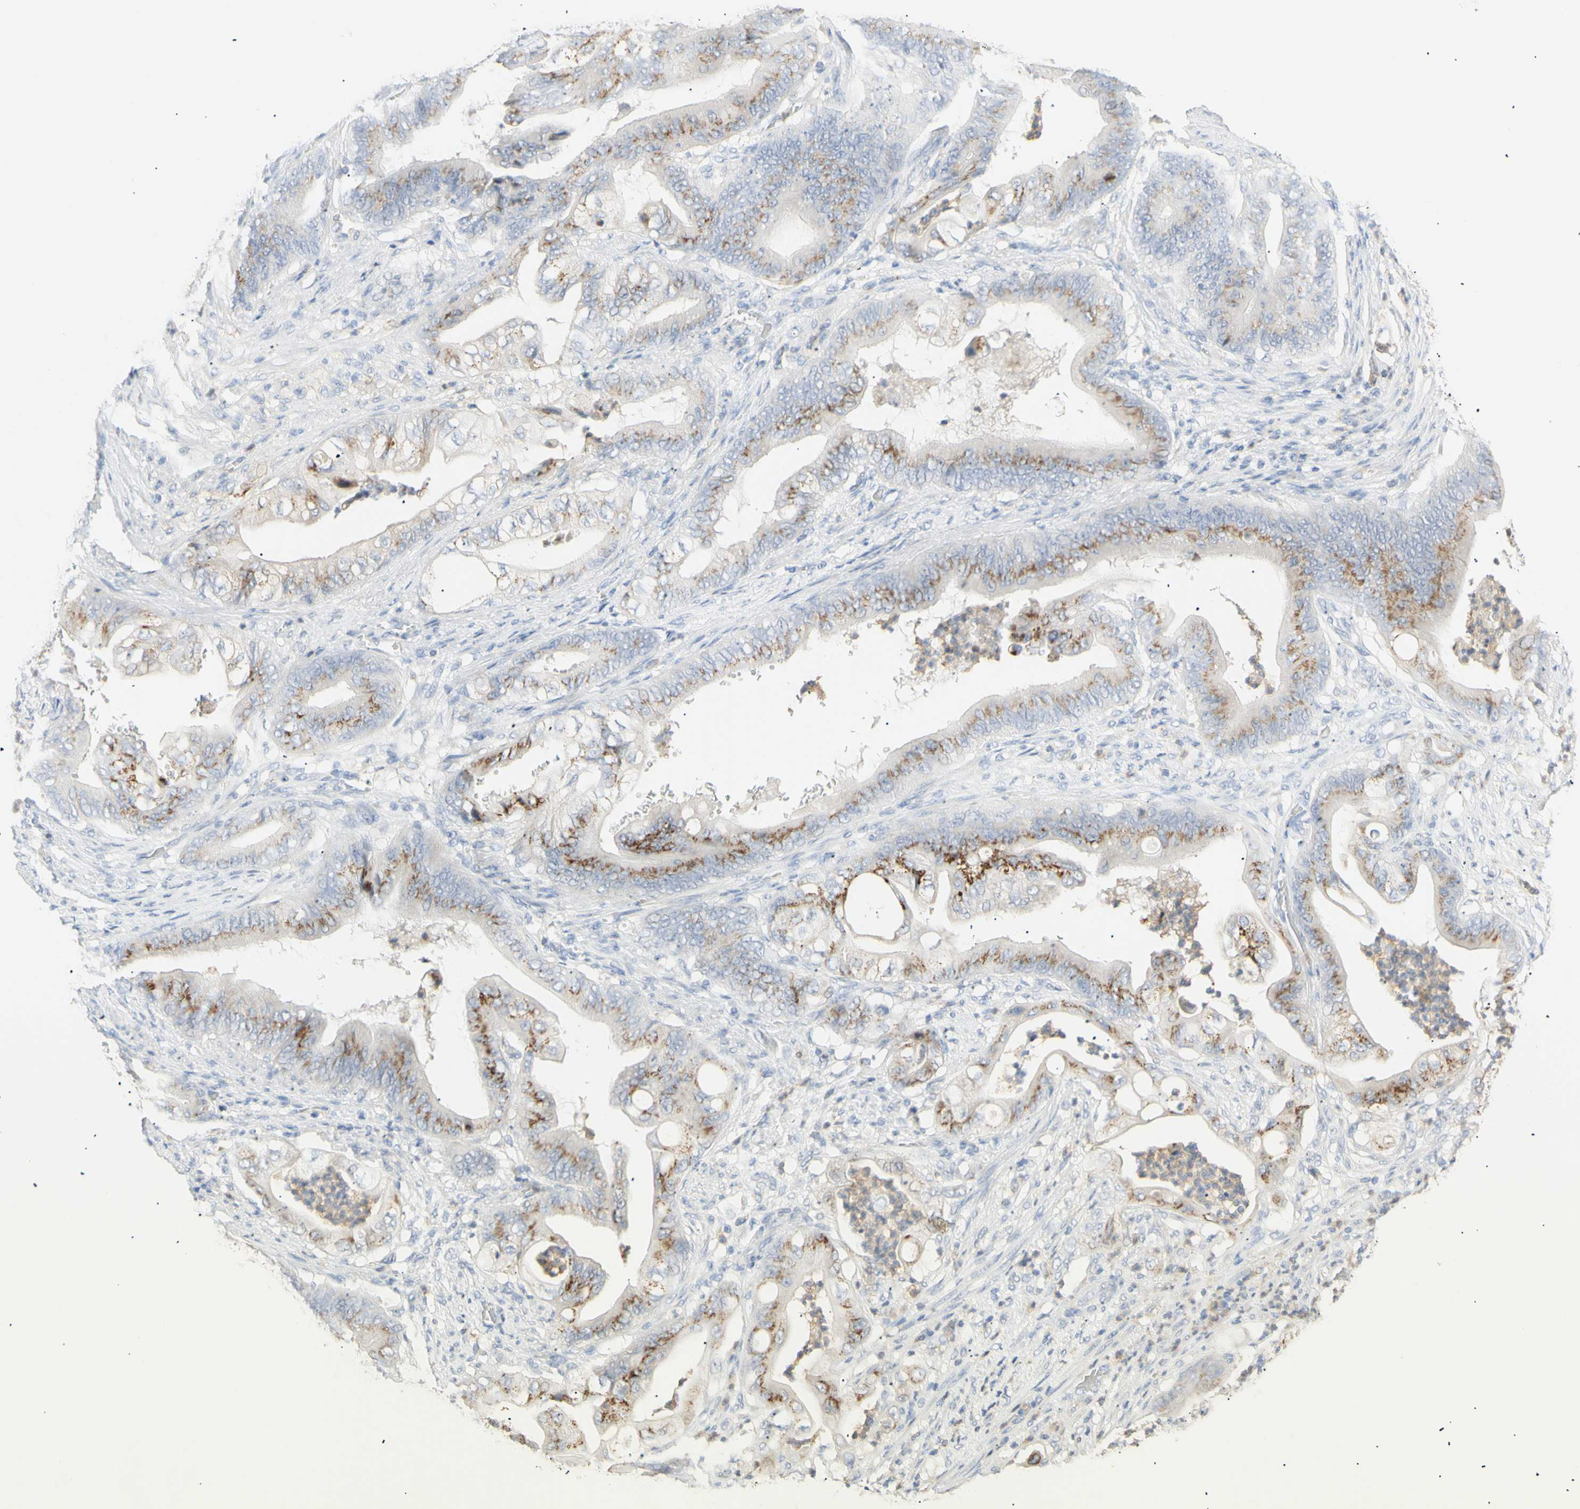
{"staining": {"intensity": "moderate", "quantity": ">75%", "location": "cytoplasmic/membranous"}, "tissue": "stomach cancer", "cell_type": "Tumor cells", "image_type": "cancer", "snomed": [{"axis": "morphology", "description": "Adenocarcinoma, NOS"}, {"axis": "topography", "description": "Stomach"}], "caption": "This is an image of immunohistochemistry staining of adenocarcinoma (stomach), which shows moderate expression in the cytoplasmic/membranous of tumor cells.", "gene": "B4GALNT3", "patient": {"sex": "female", "age": 73}}